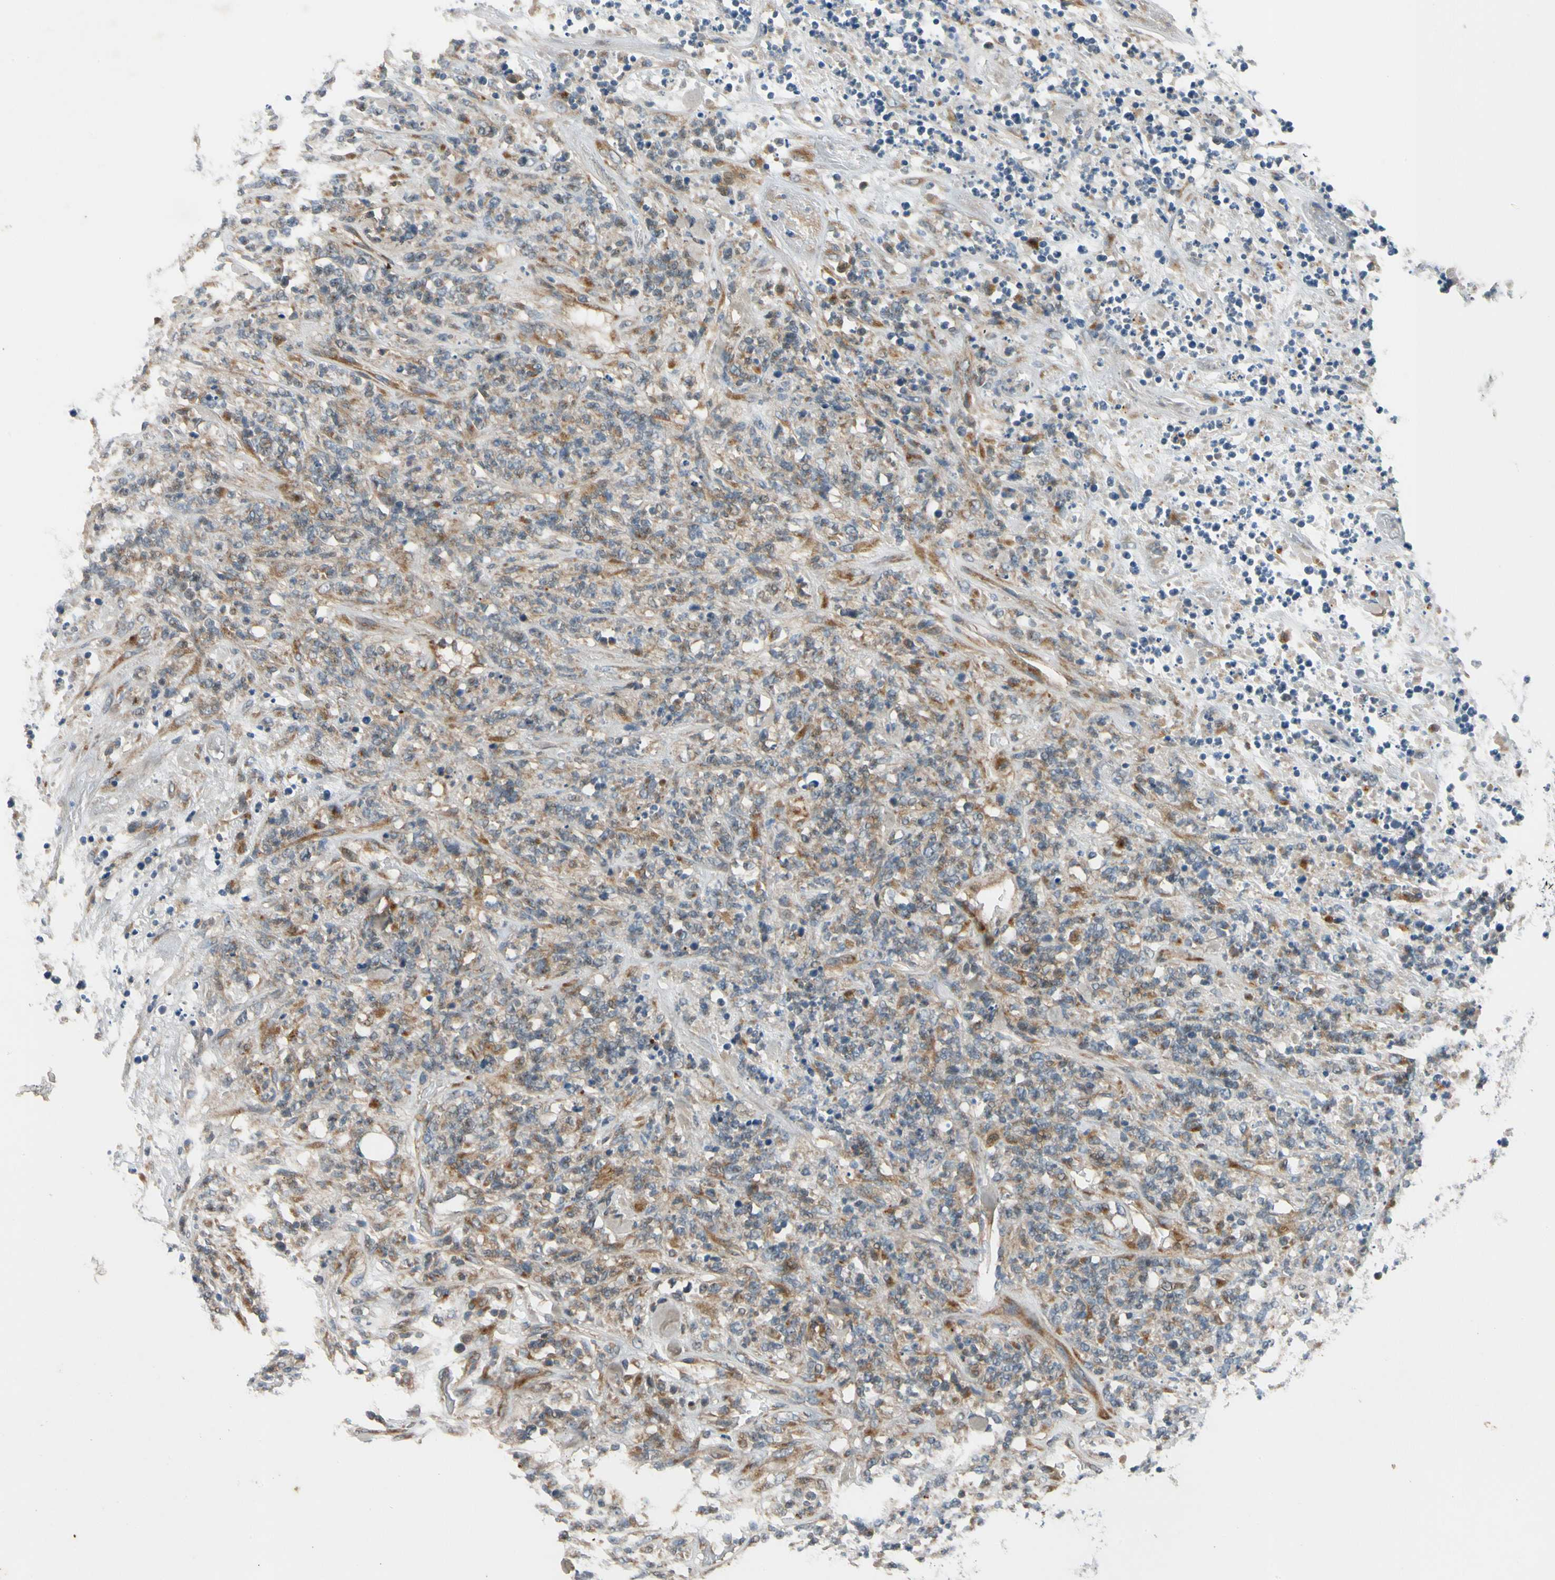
{"staining": {"intensity": "moderate", "quantity": ">75%", "location": "cytoplasmic/membranous"}, "tissue": "lymphoma", "cell_type": "Tumor cells", "image_type": "cancer", "snomed": [{"axis": "morphology", "description": "Malignant lymphoma, non-Hodgkin's type, High grade"}, {"axis": "topography", "description": "Soft tissue"}], "caption": "Protein expression analysis of human lymphoma reveals moderate cytoplasmic/membranous expression in approximately >75% of tumor cells.", "gene": "MST1R", "patient": {"sex": "male", "age": 18}}